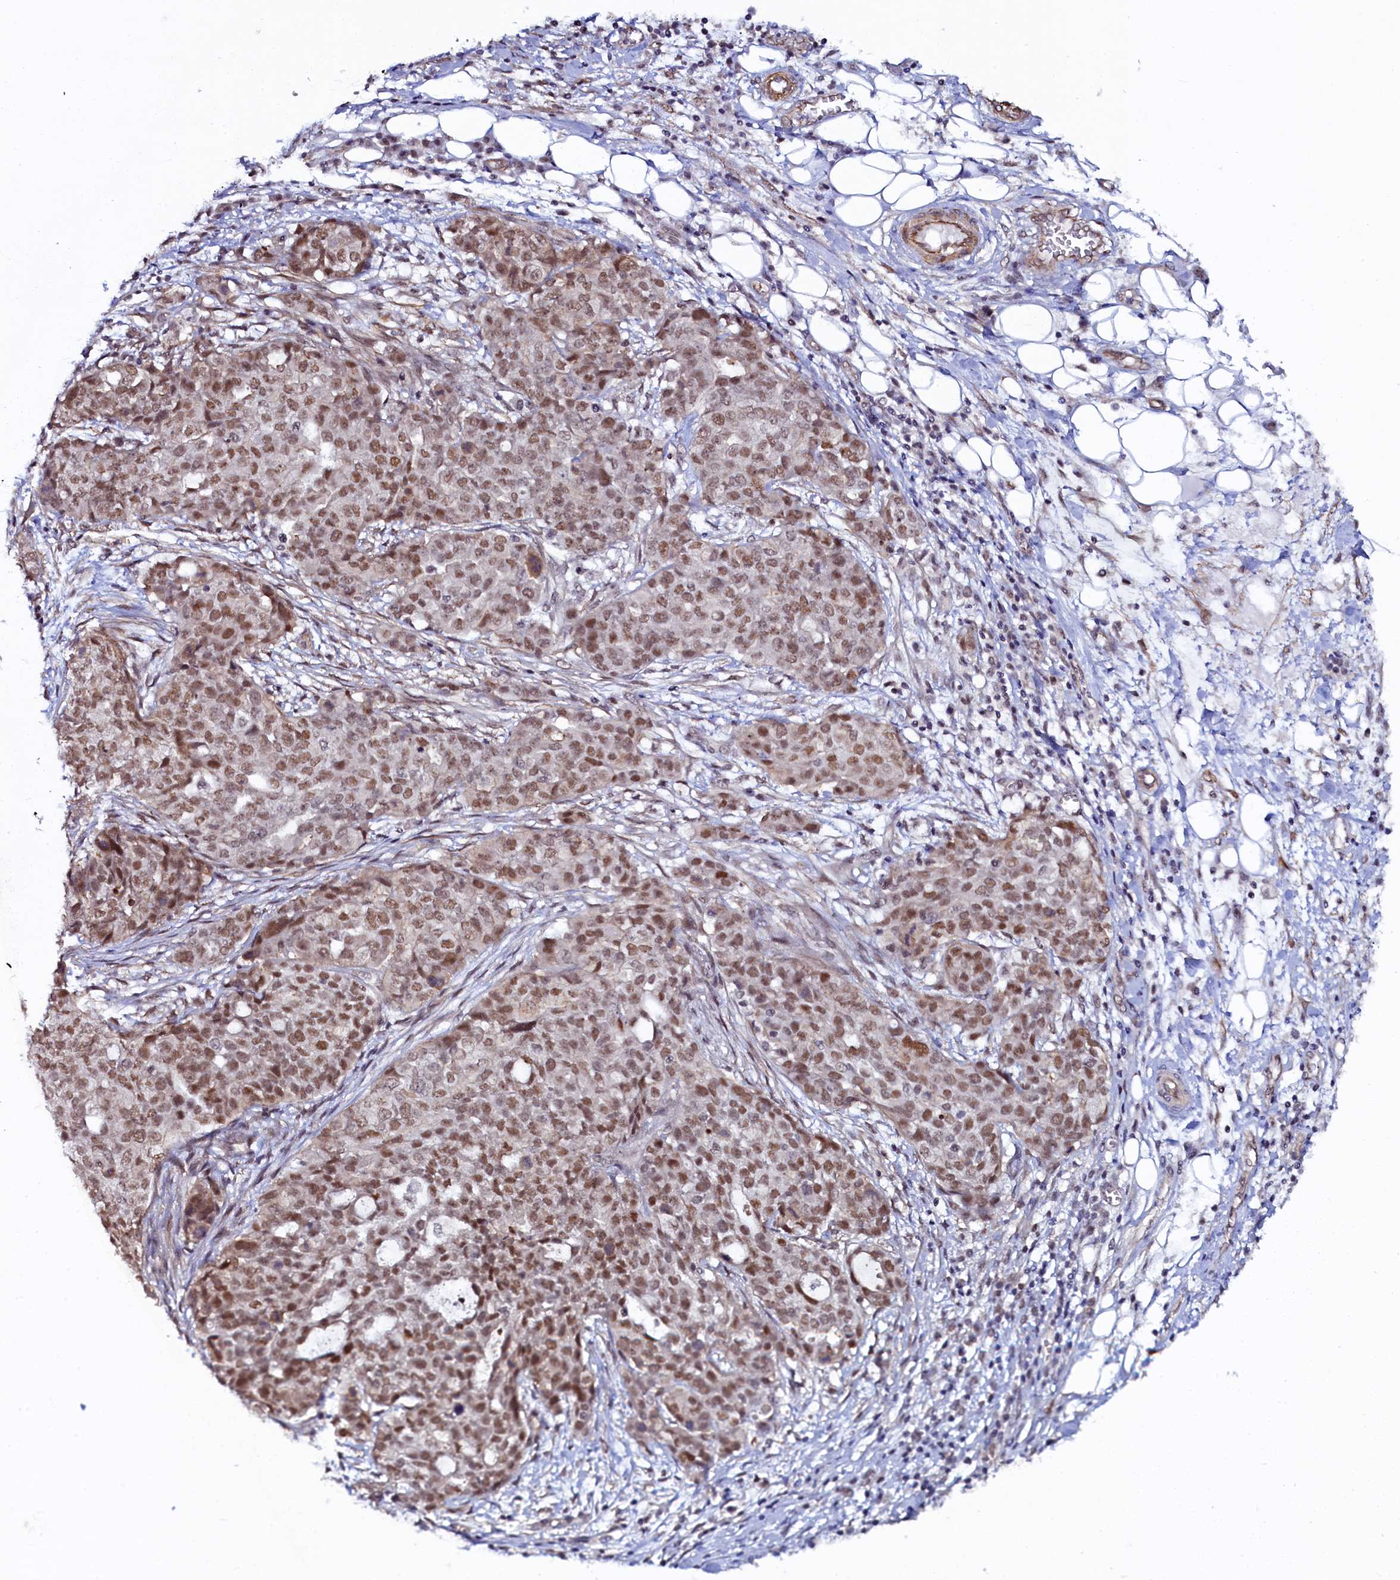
{"staining": {"intensity": "moderate", "quantity": ">75%", "location": "nuclear"}, "tissue": "ovarian cancer", "cell_type": "Tumor cells", "image_type": "cancer", "snomed": [{"axis": "morphology", "description": "Cystadenocarcinoma, serous, NOS"}, {"axis": "topography", "description": "Soft tissue"}, {"axis": "topography", "description": "Ovary"}], "caption": "Ovarian cancer stained with a brown dye shows moderate nuclear positive expression in about >75% of tumor cells.", "gene": "INTS14", "patient": {"sex": "female", "age": 57}}